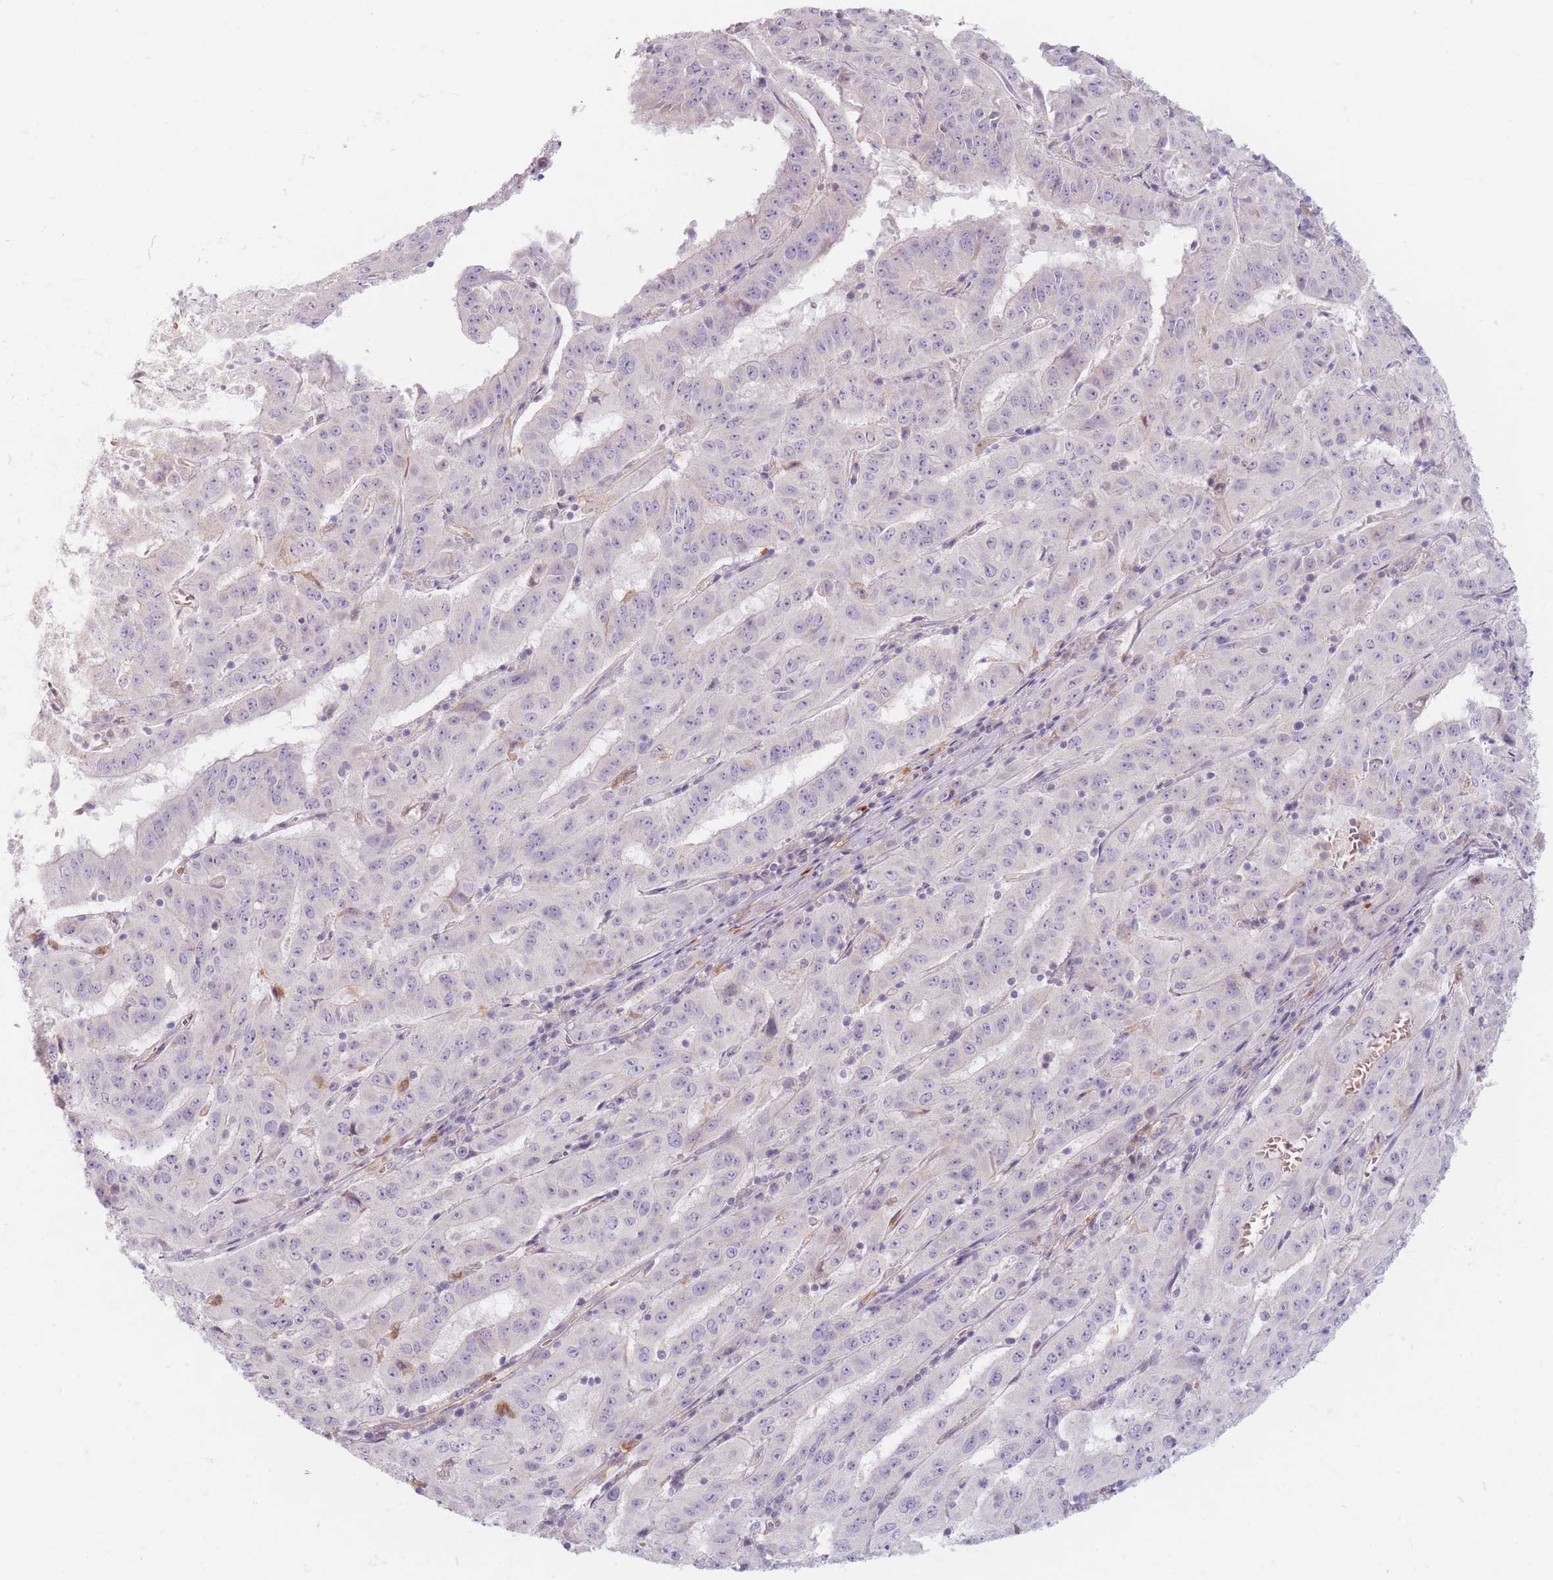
{"staining": {"intensity": "negative", "quantity": "none", "location": "none"}, "tissue": "pancreatic cancer", "cell_type": "Tumor cells", "image_type": "cancer", "snomed": [{"axis": "morphology", "description": "Adenocarcinoma, NOS"}, {"axis": "topography", "description": "Pancreas"}], "caption": "Immunohistochemistry of human pancreatic cancer (adenocarcinoma) displays no positivity in tumor cells.", "gene": "CHCHD7", "patient": {"sex": "male", "age": 63}}